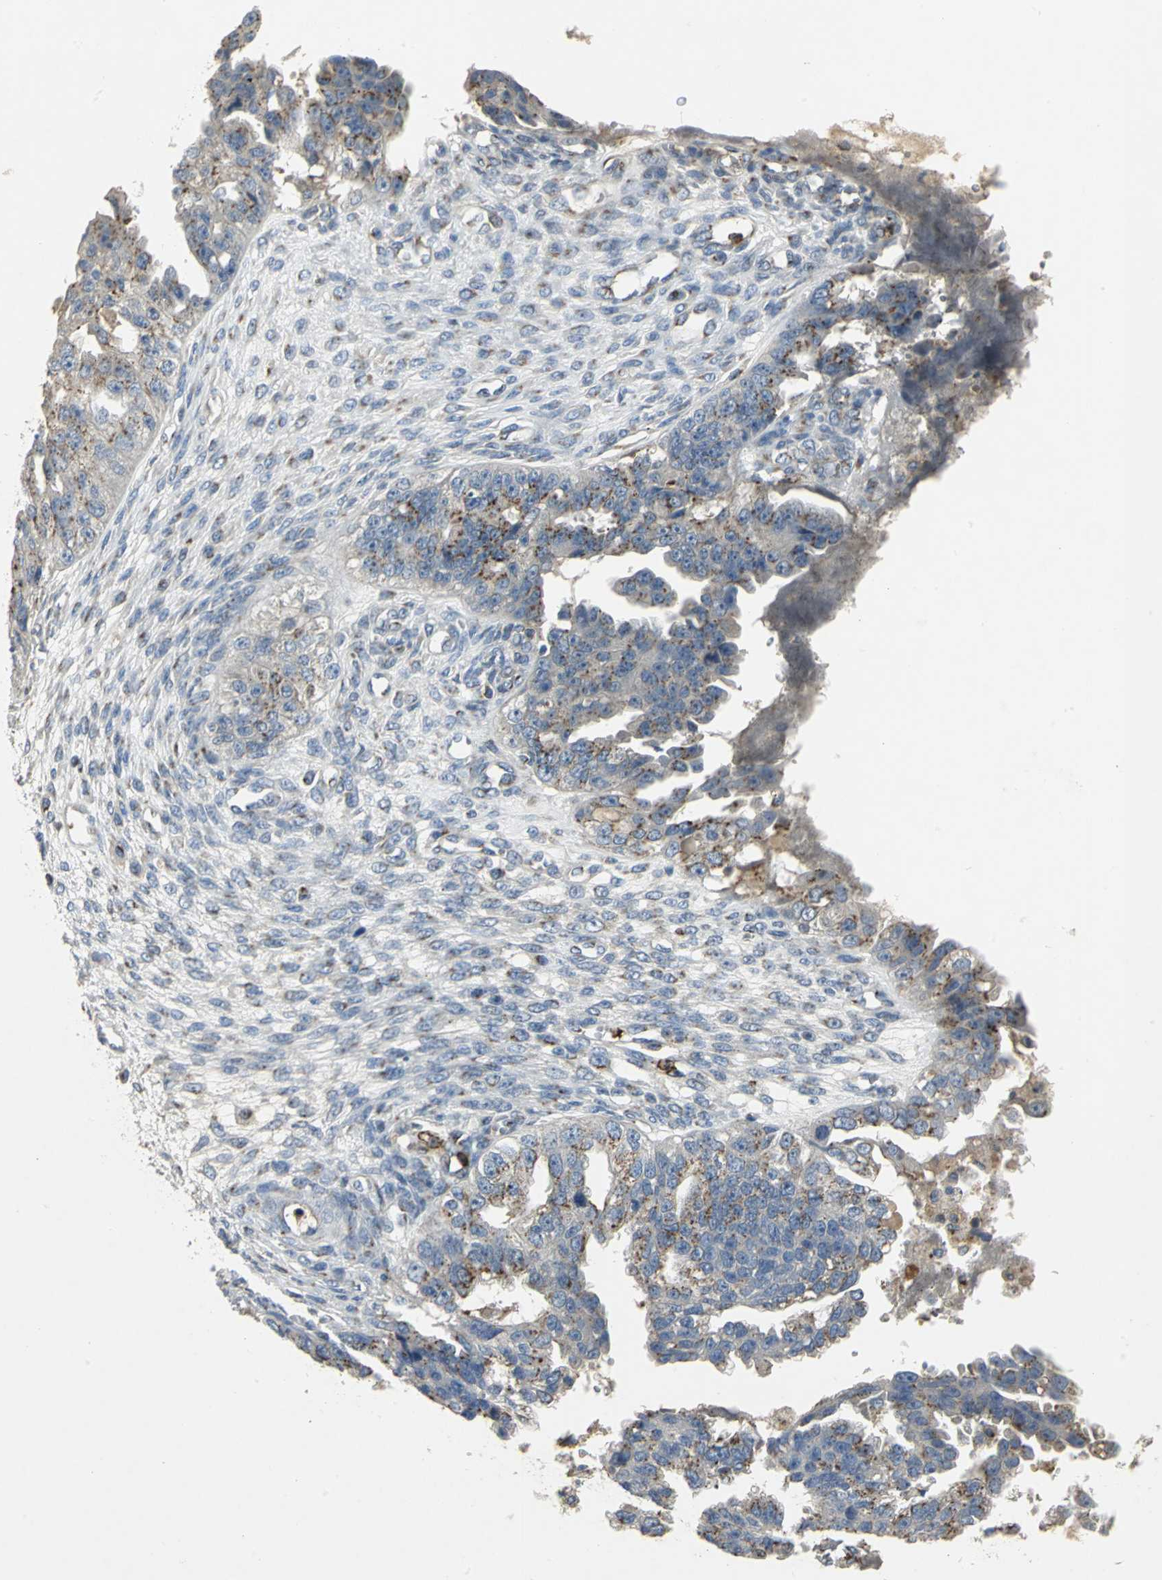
{"staining": {"intensity": "moderate", "quantity": "25%-75%", "location": "cytoplasmic/membranous"}, "tissue": "ovarian cancer", "cell_type": "Tumor cells", "image_type": "cancer", "snomed": [{"axis": "morphology", "description": "Cystadenocarcinoma, serous, NOS"}, {"axis": "topography", "description": "Ovary"}], "caption": "DAB immunohistochemical staining of ovarian cancer reveals moderate cytoplasmic/membranous protein staining in about 25%-75% of tumor cells.", "gene": "TM9SF2", "patient": {"sex": "female", "age": 58}}